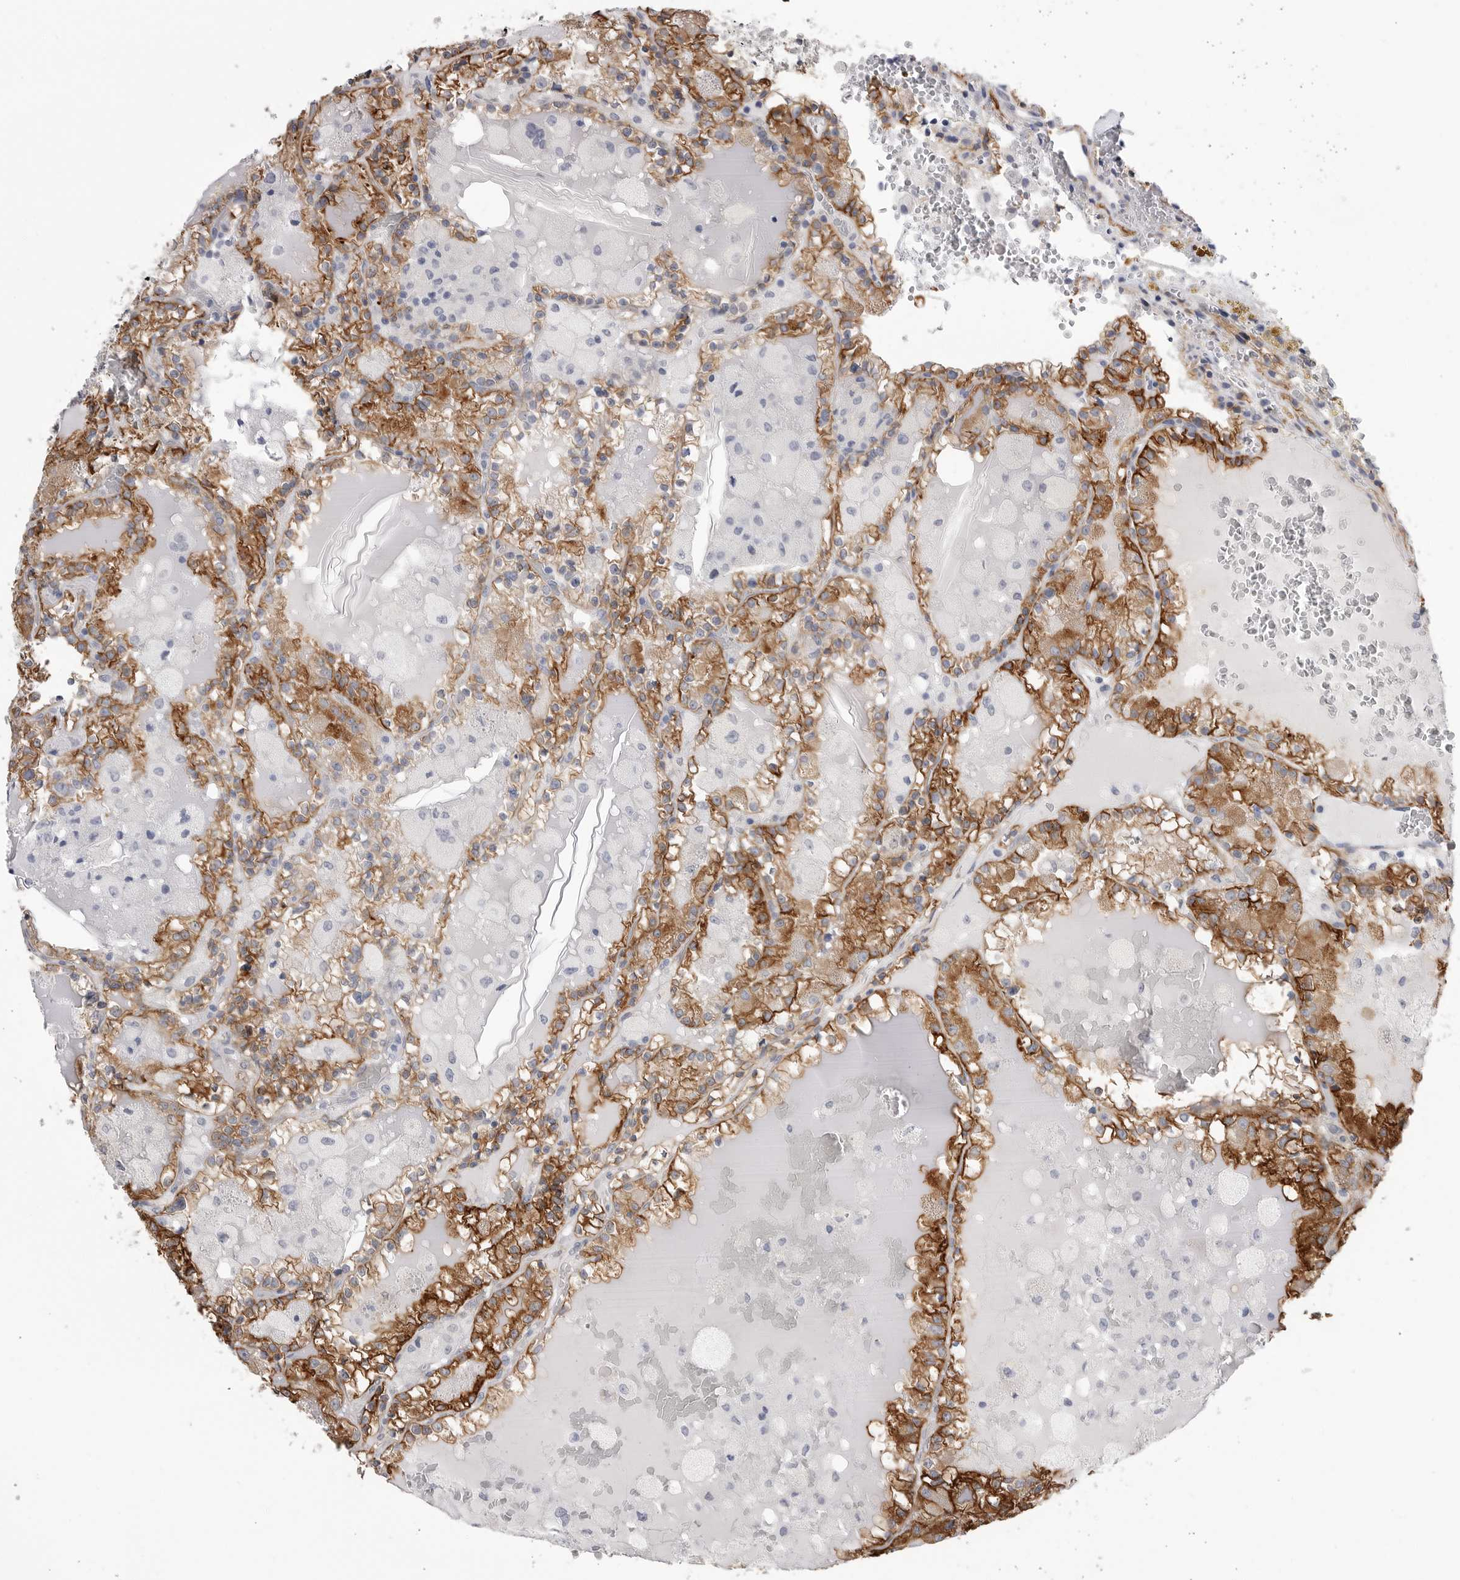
{"staining": {"intensity": "strong", "quantity": ">75%", "location": "cytoplasmic/membranous"}, "tissue": "renal cancer", "cell_type": "Tumor cells", "image_type": "cancer", "snomed": [{"axis": "morphology", "description": "Adenocarcinoma, NOS"}, {"axis": "topography", "description": "Kidney"}], "caption": "Adenocarcinoma (renal) stained with immunohistochemistry reveals strong cytoplasmic/membranous expression in approximately >75% of tumor cells.", "gene": "AKAP12", "patient": {"sex": "female", "age": 56}}